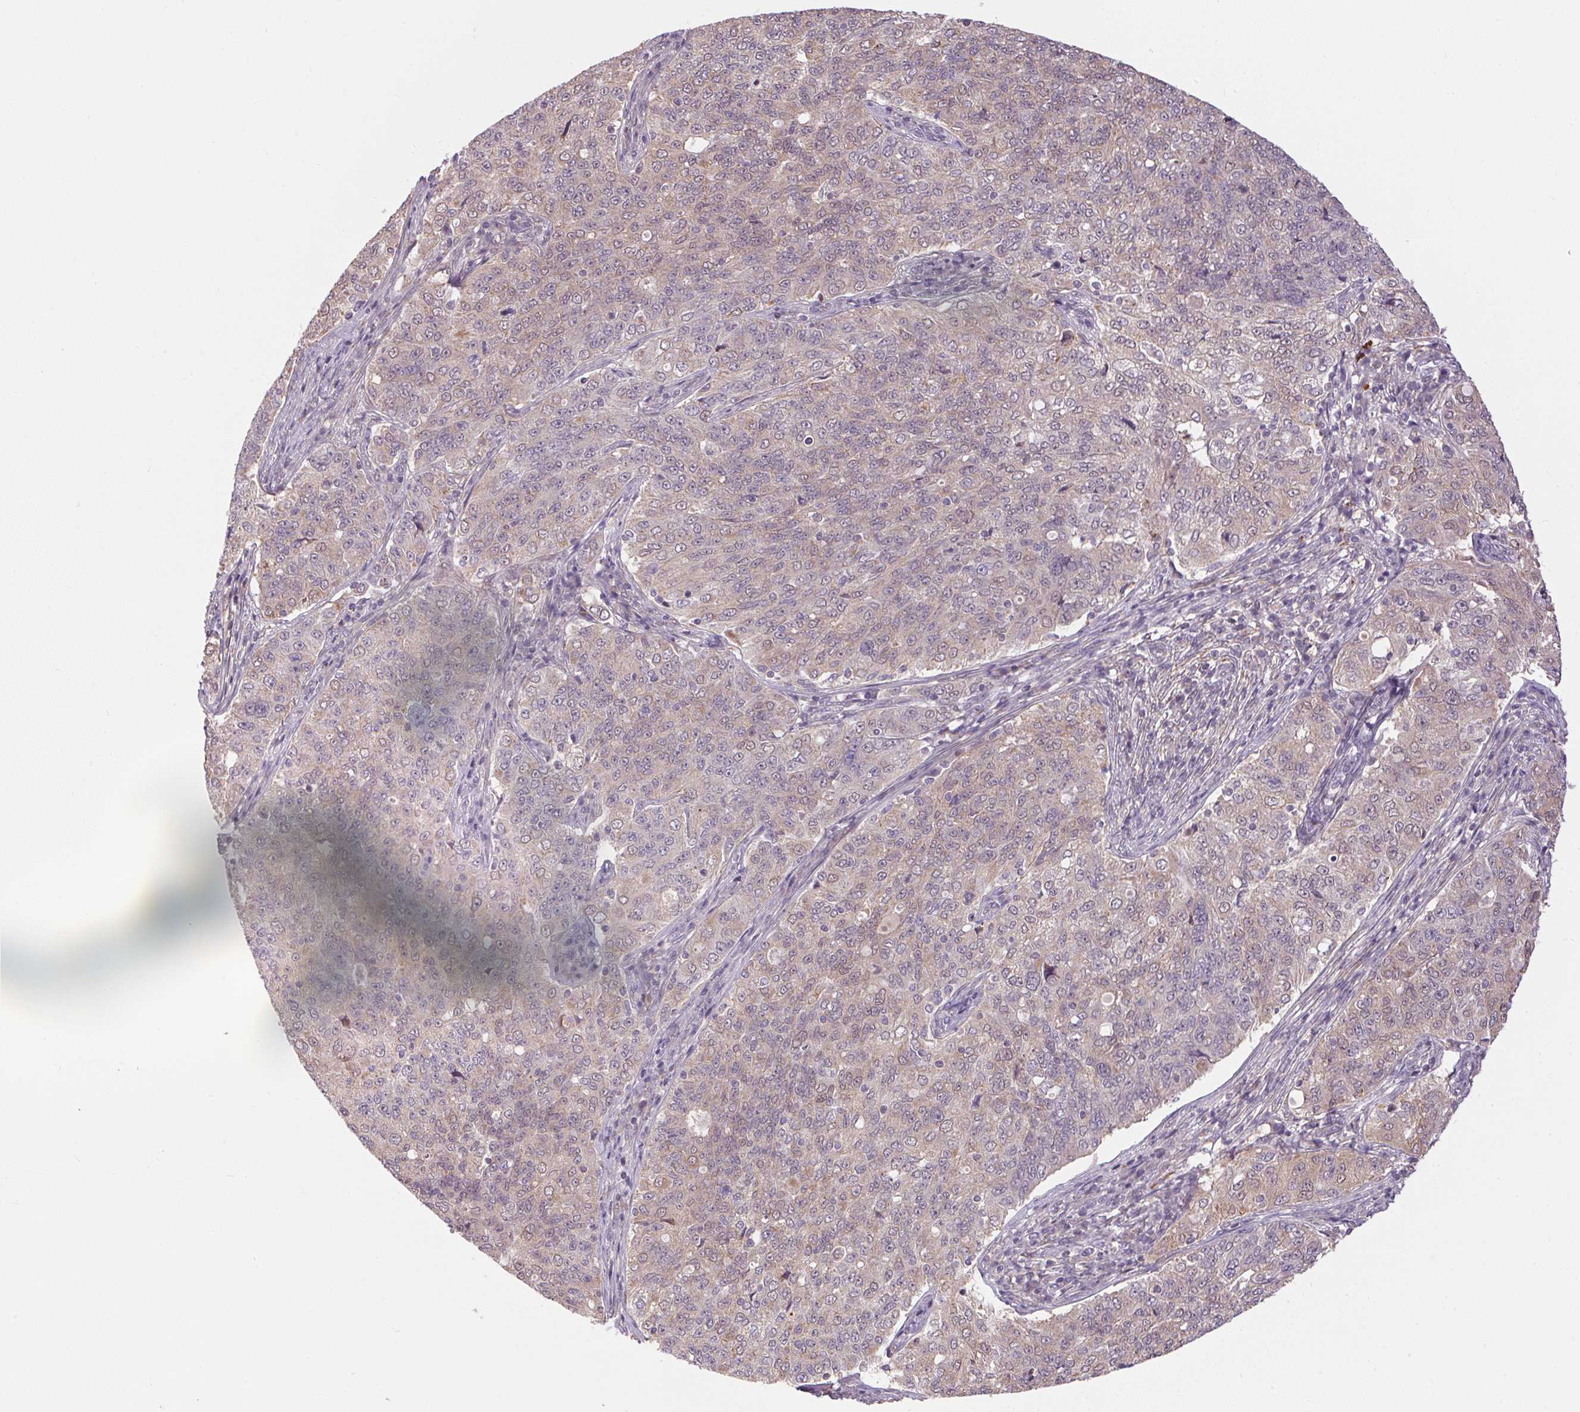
{"staining": {"intensity": "weak", "quantity": "25%-75%", "location": "cytoplasmic/membranous"}, "tissue": "endometrial cancer", "cell_type": "Tumor cells", "image_type": "cancer", "snomed": [{"axis": "morphology", "description": "Adenocarcinoma, NOS"}, {"axis": "topography", "description": "Endometrium"}], "caption": "IHC (DAB (3,3'-diaminobenzidine)) staining of adenocarcinoma (endometrial) displays weak cytoplasmic/membranous protein staining in approximately 25%-75% of tumor cells.", "gene": "ADH5", "patient": {"sex": "female", "age": 43}}